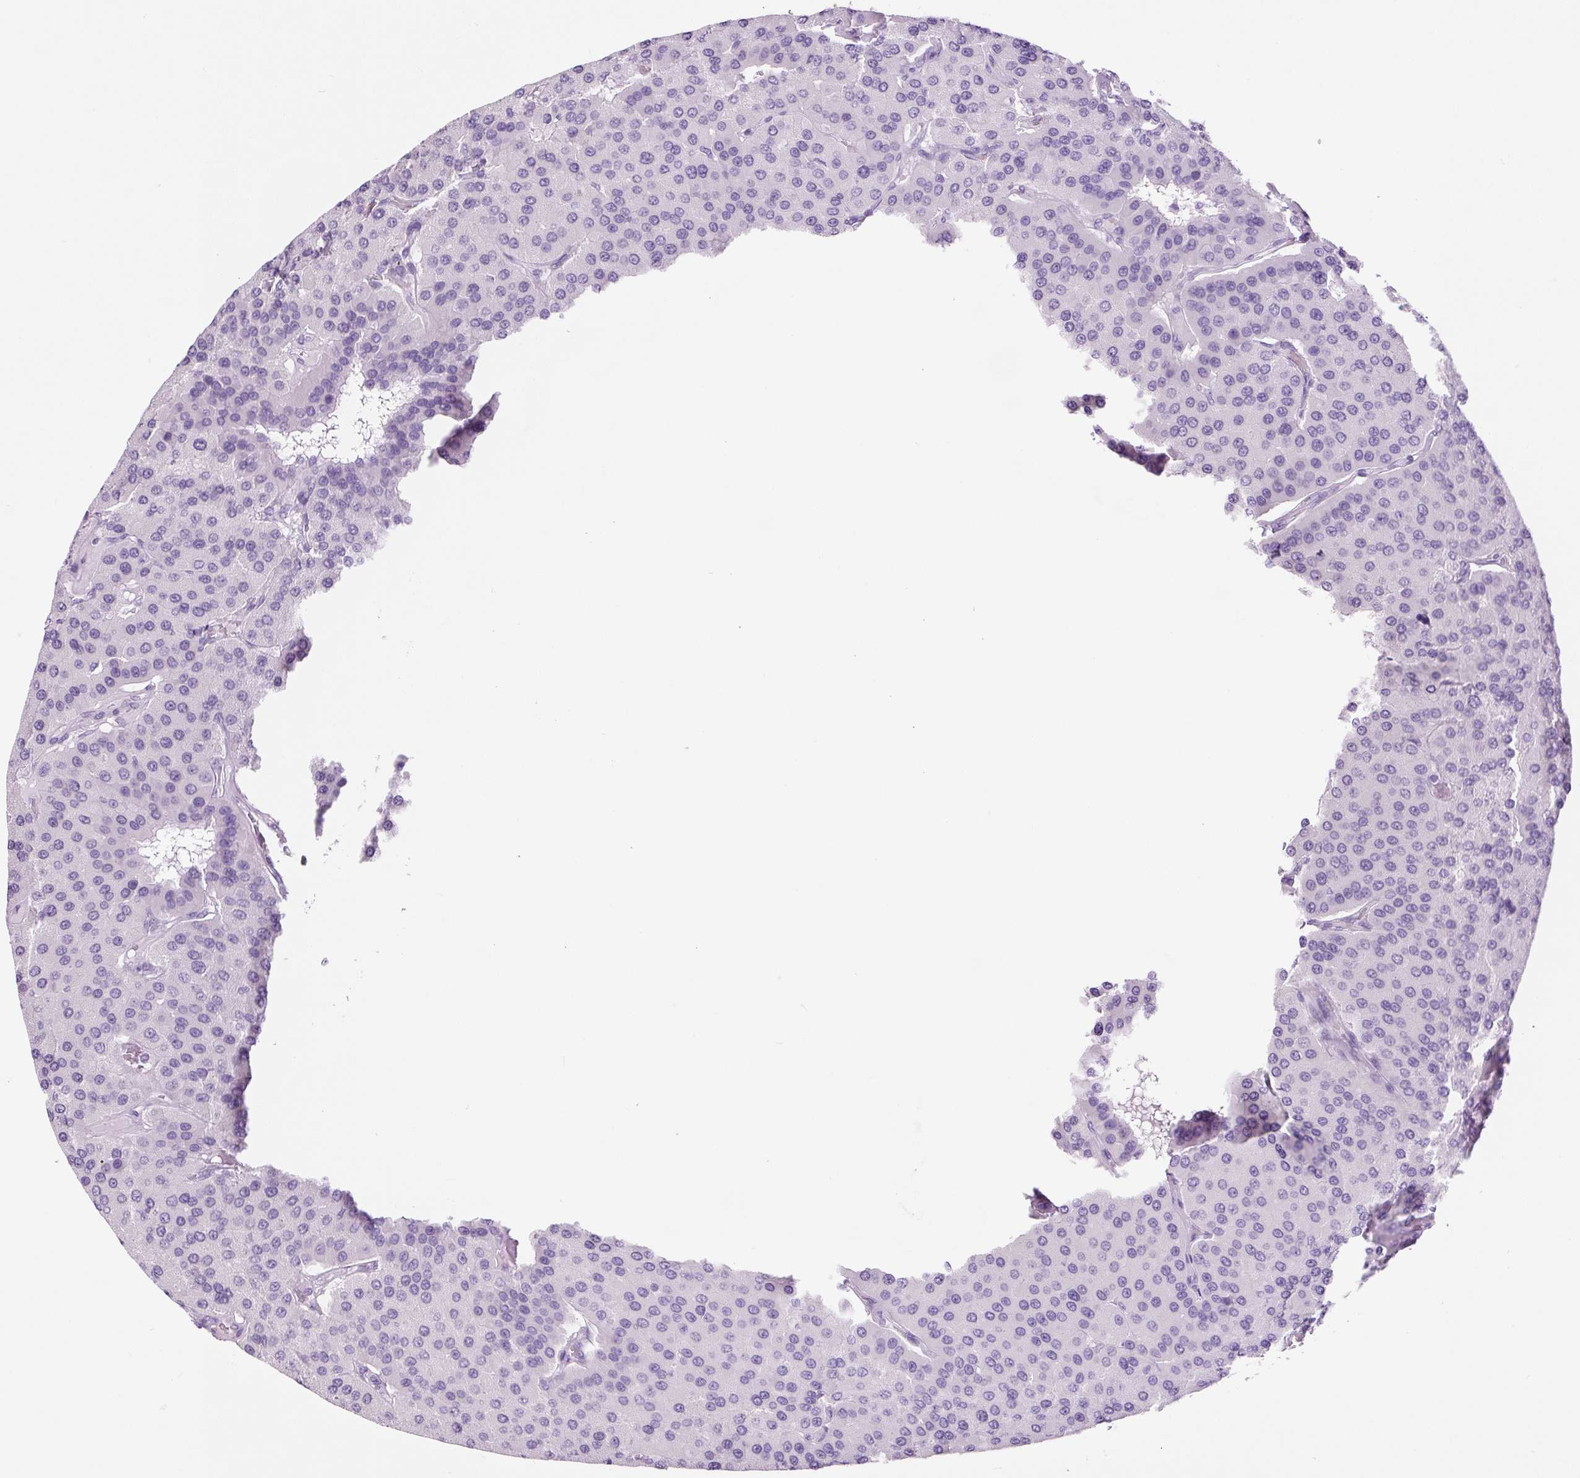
{"staining": {"intensity": "negative", "quantity": "none", "location": "none"}, "tissue": "parathyroid gland", "cell_type": "Glandular cells", "image_type": "normal", "snomed": [{"axis": "morphology", "description": "Normal tissue, NOS"}, {"axis": "morphology", "description": "Adenoma, NOS"}, {"axis": "topography", "description": "Parathyroid gland"}], "caption": "Micrograph shows no protein positivity in glandular cells of normal parathyroid gland.", "gene": "ADSS1", "patient": {"sex": "female", "age": 86}}